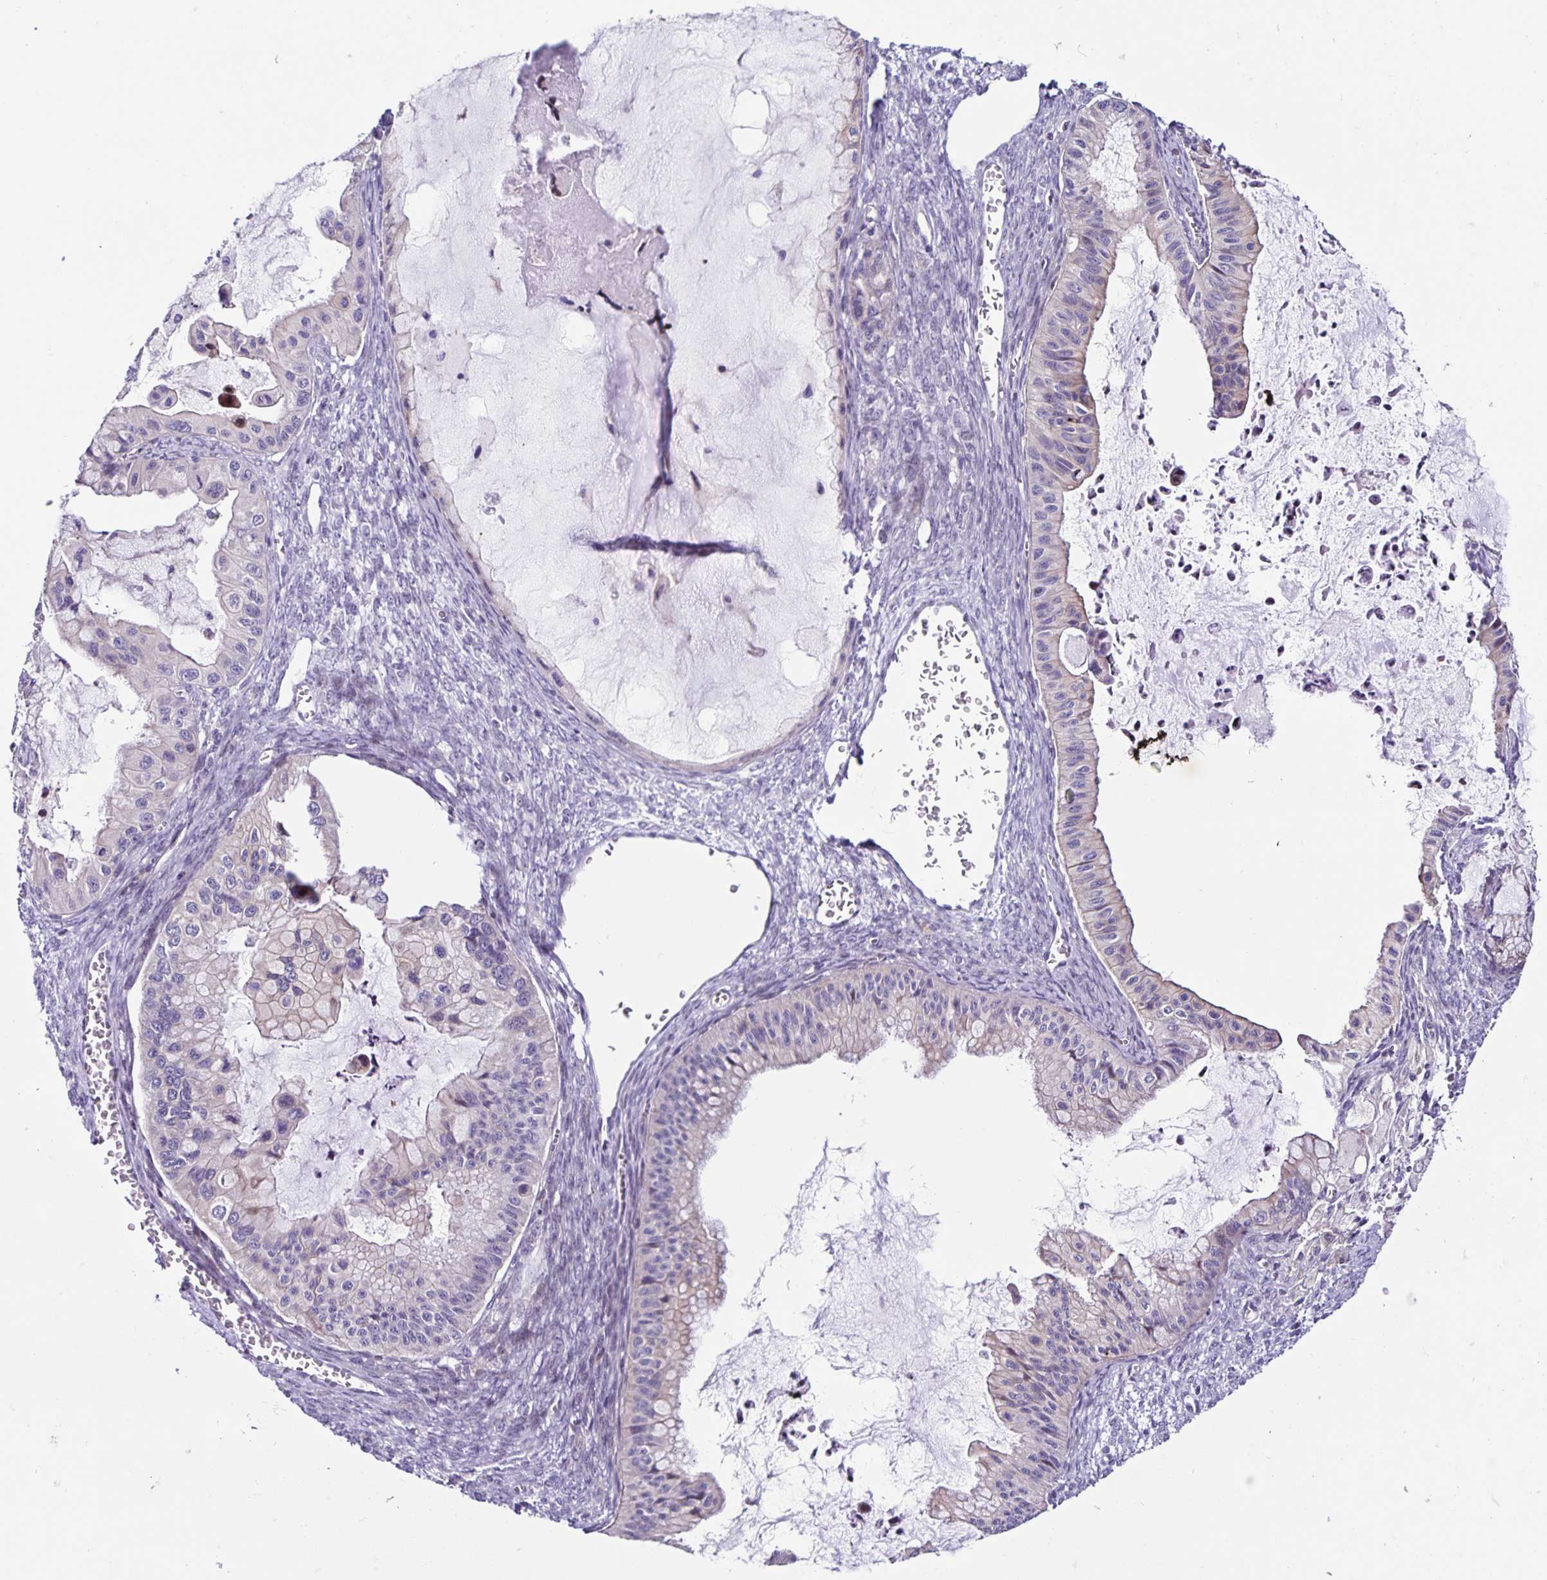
{"staining": {"intensity": "negative", "quantity": "none", "location": "none"}, "tissue": "ovarian cancer", "cell_type": "Tumor cells", "image_type": "cancer", "snomed": [{"axis": "morphology", "description": "Cystadenocarcinoma, mucinous, NOS"}, {"axis": "topography", "description": "Ovary"}], "caption": "Ovarian mucinous cystadenocarcinoma was stained to show a protein in brown. There is no significant positivity in tumor cells.", "gene": "RNFT2", "patient": {"sex": "female", "age": 72}}